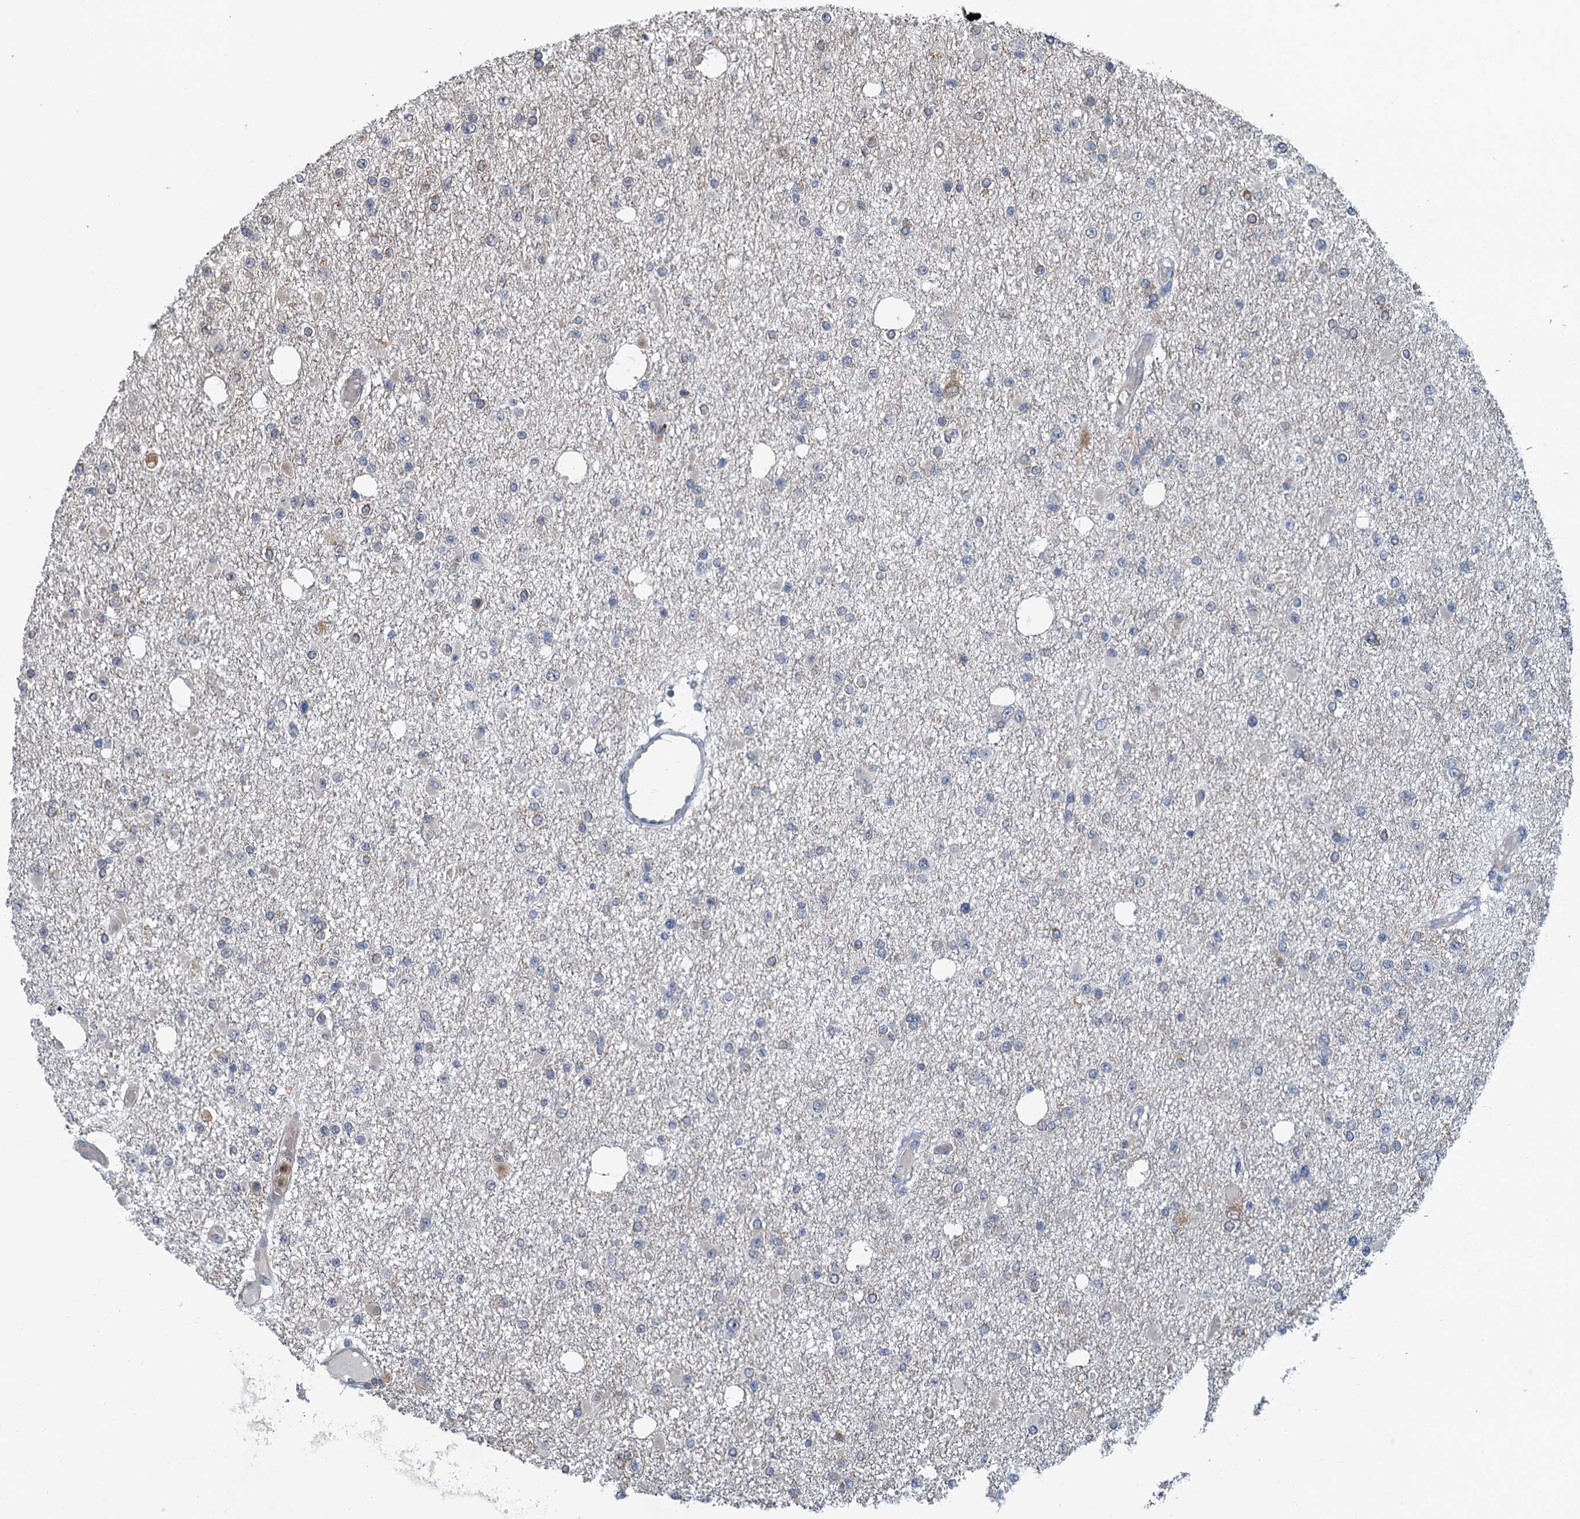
{"staining": {"intensity": "negative", "quantity": "none", "location": "none"}, "tissue": "glioma", "cell_type": "Tumor cells", "image_type": "cancer", "snomed": [{"axis": "morphology", "description": "Glioma, malignant, Low grade"}, {"axis": "topography", "description": "Brain"}], "caption": "This is an immunohistochemistry (IHC) histopathology image of human glioma. There is no positivity in tumor cells.", "gene": "WHAMM", "patient": {"sex": "female", "age": 22}}